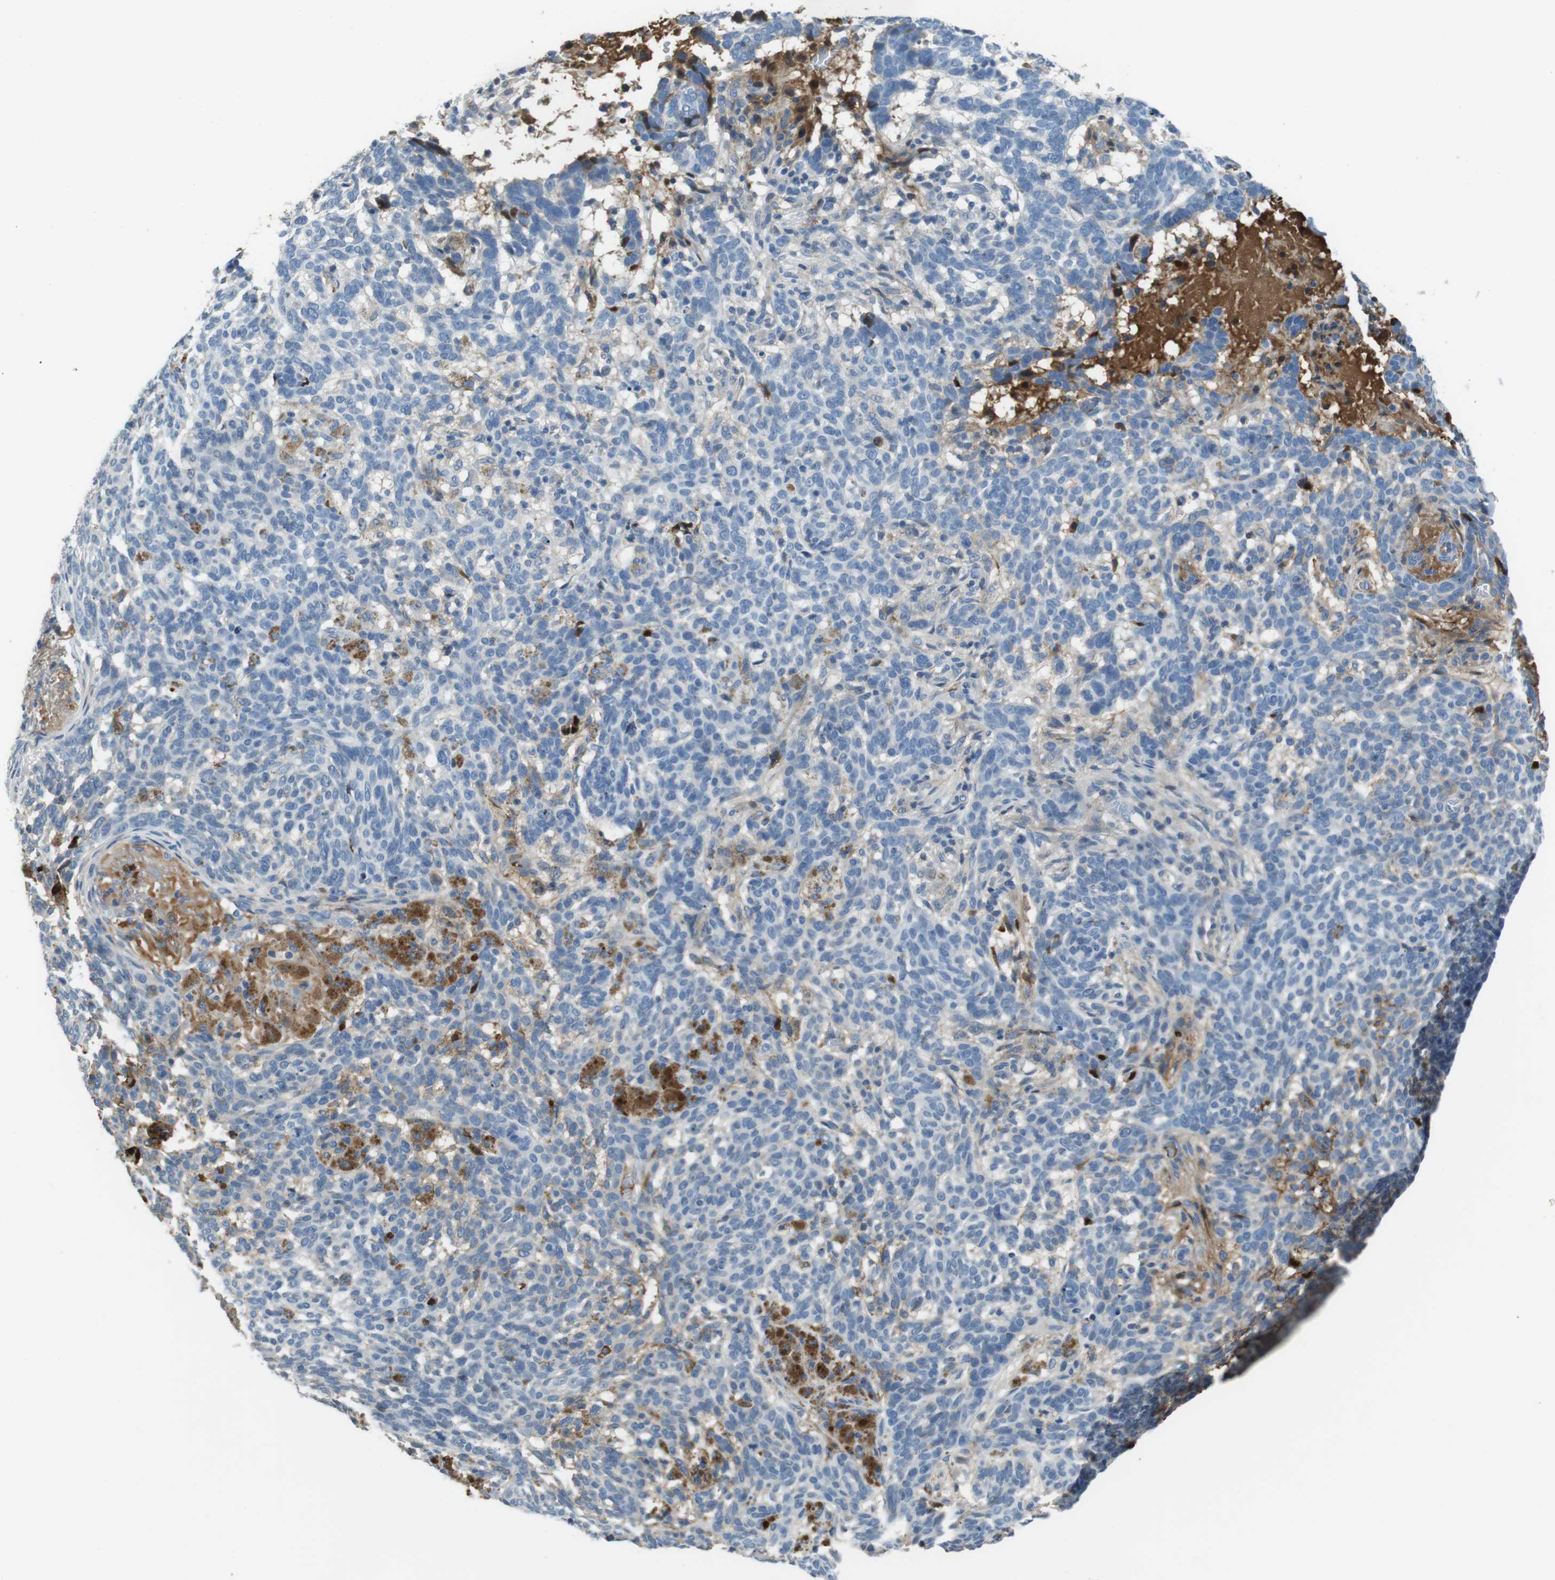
{"staining": {"intensity": "negative", "quantity": "none", "location": "none"}, "tissue": "skin cancer", "cell_type": "Tumor cells", "image_type": "cancer", "snomed": [{"axis": "morphology", "description": "Basal cell carcinoma"}, {"axis": "topography", "description": "Skin"}], "caption": "The image displays no staining of tumor cells in skin cancer. (Stains: DAB immunohistochemistry (IHC) with hematoxylin counter stain, Microscopy: brightfield microscopy at high magnification).", "gene": "TMPRSS15", "patient": {"sex": "male", "age": 85}}